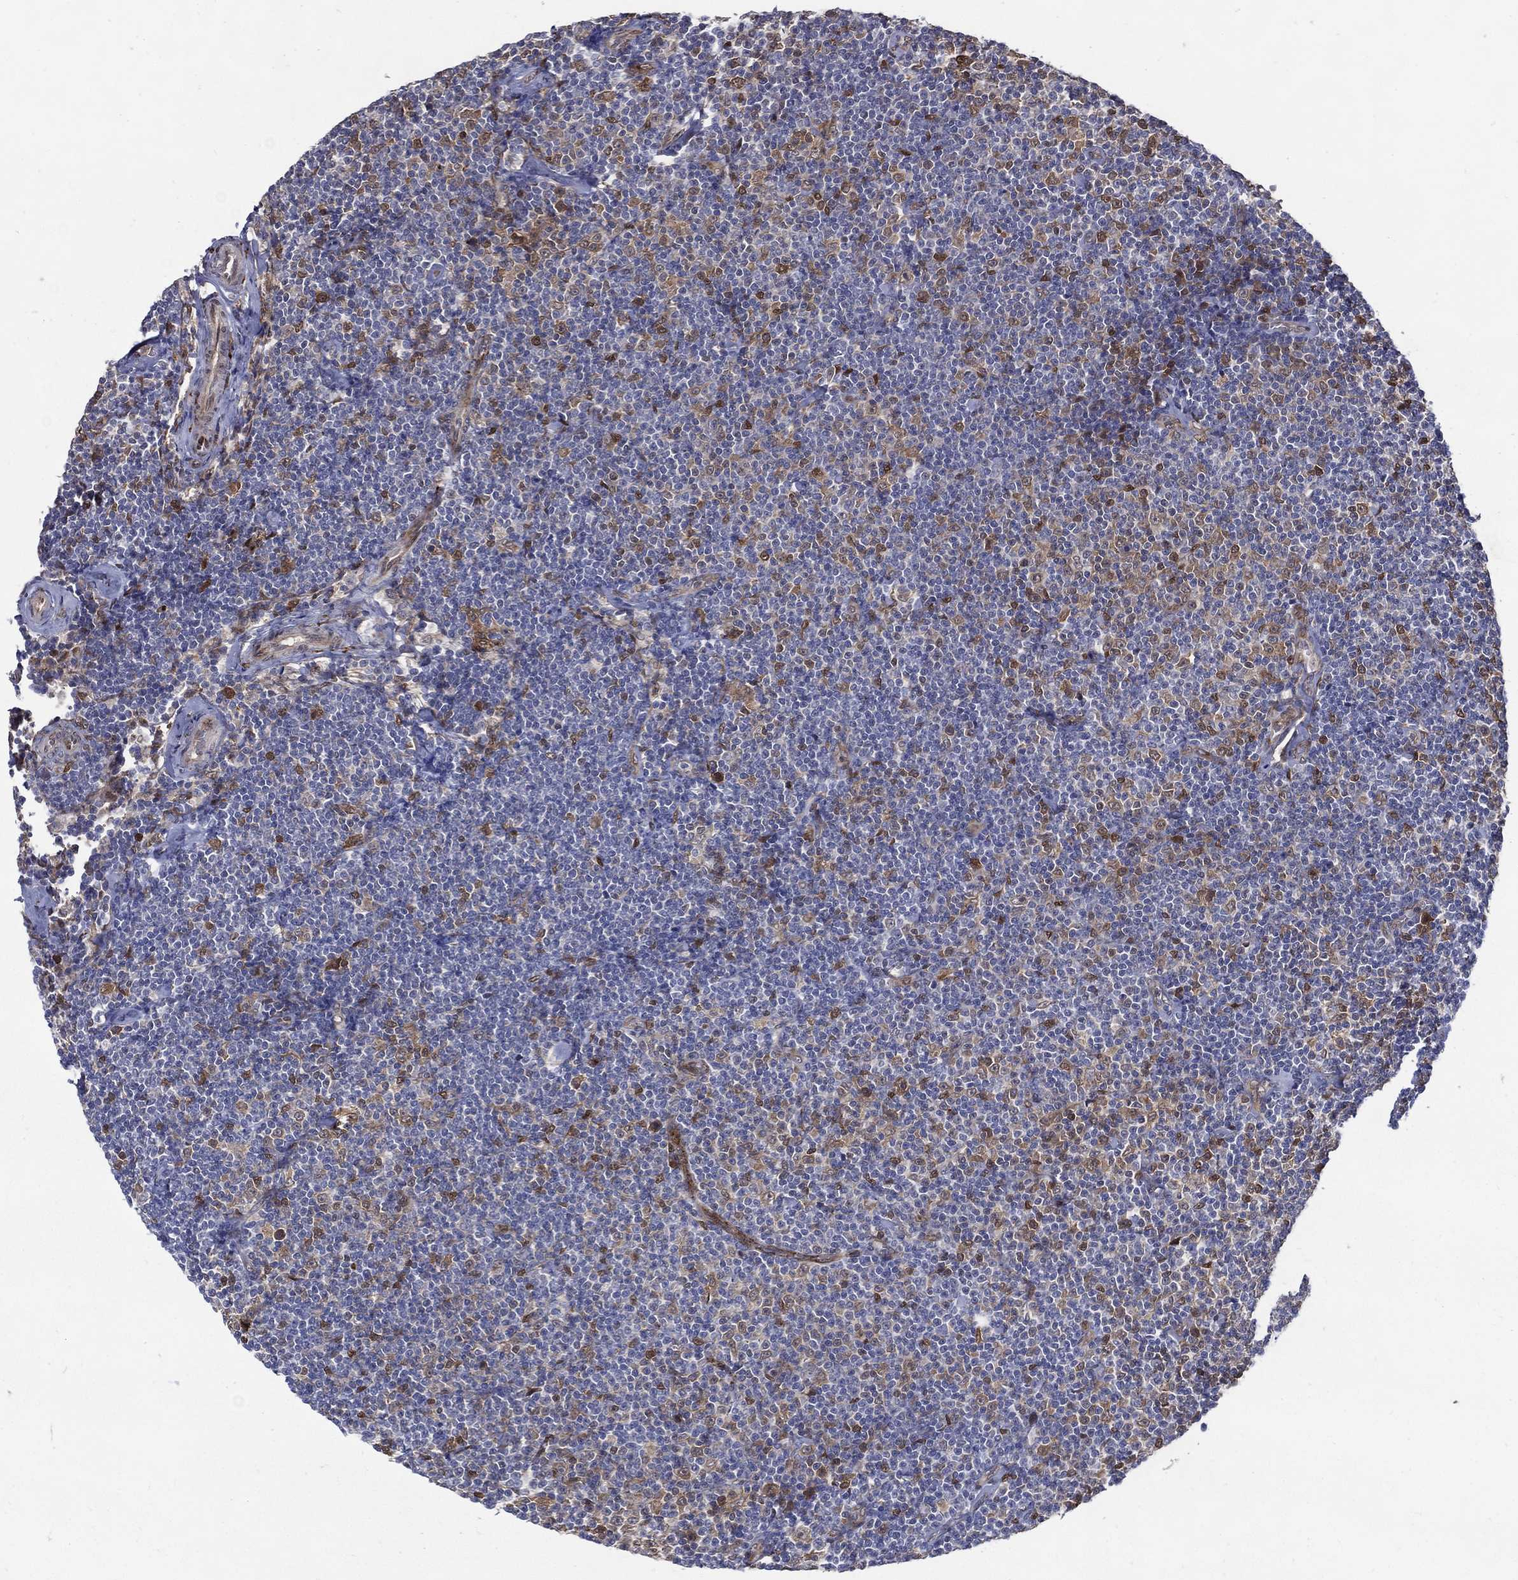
{"staining": {"intensity": "weak", "quantity": "25%-75%", "location": "cytoplasmic/membranous"}, "tissue": "lymphoma", "cell_type": "Tumor cells", "image_type": "cancer", "snomed": [{"axis": "morphology", "description": "Malignant lymphoma, non-Hodgkin's type, Low grade"}, {"axis": "topography", "description": "Lymph node"}], "caption": "High-power microscopy captured an IHC histopathology image of malignant lymphoma, non-Hodgkin's type (low-grade), revealing weak cytoplasmic/membranous staining in about 25%-75% of tumor cells.", "gene": "ARHGAP11A", "patient": {"sex": "male", "age": 81}}